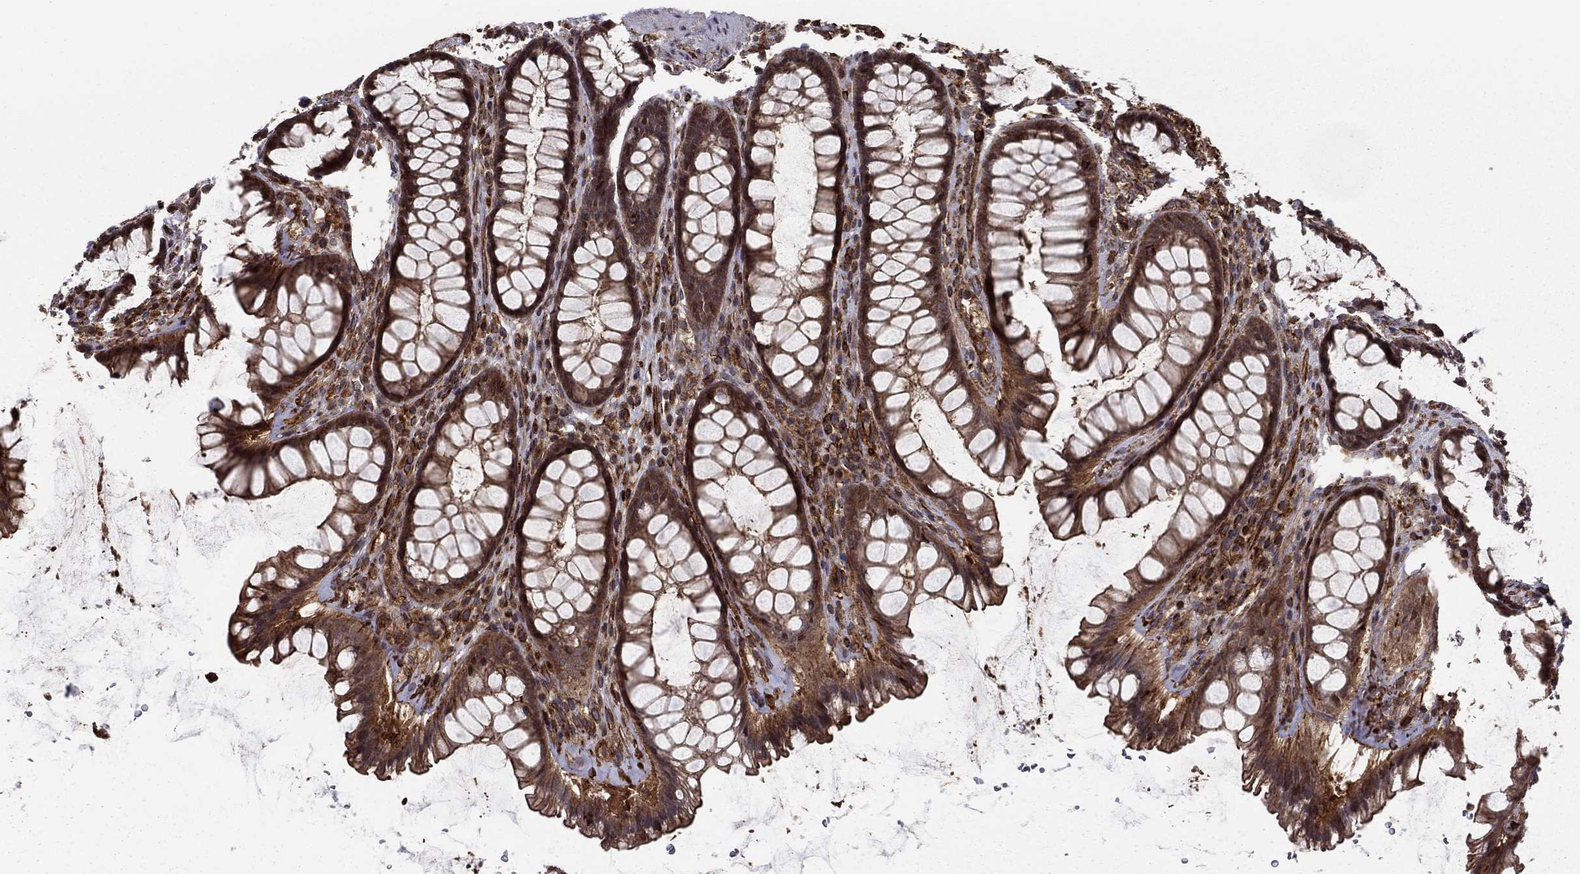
{"staining": {"intensity": "moderate", "quantity": ">75%", "location": "cytoplasmic/membranous"}, "tissue": "rectum", "cell_type": "Glandular cells", "image_type": "normal", "snomed": [{"axis": "morphology", "description": "Normal tissue, NOS"}, {"axis": "topography", "description": "Rectum"}], "caption": "Moderate cytoplasmic/membranous protein expression is seen in about >75% of glandular cells in rectum. (DAB (3,3'-diaminobenzidine) = brown stain, brightfield microscopy at high magnification).", "gene": "ADM", "patient": {"sex": "male", "age": 72}}